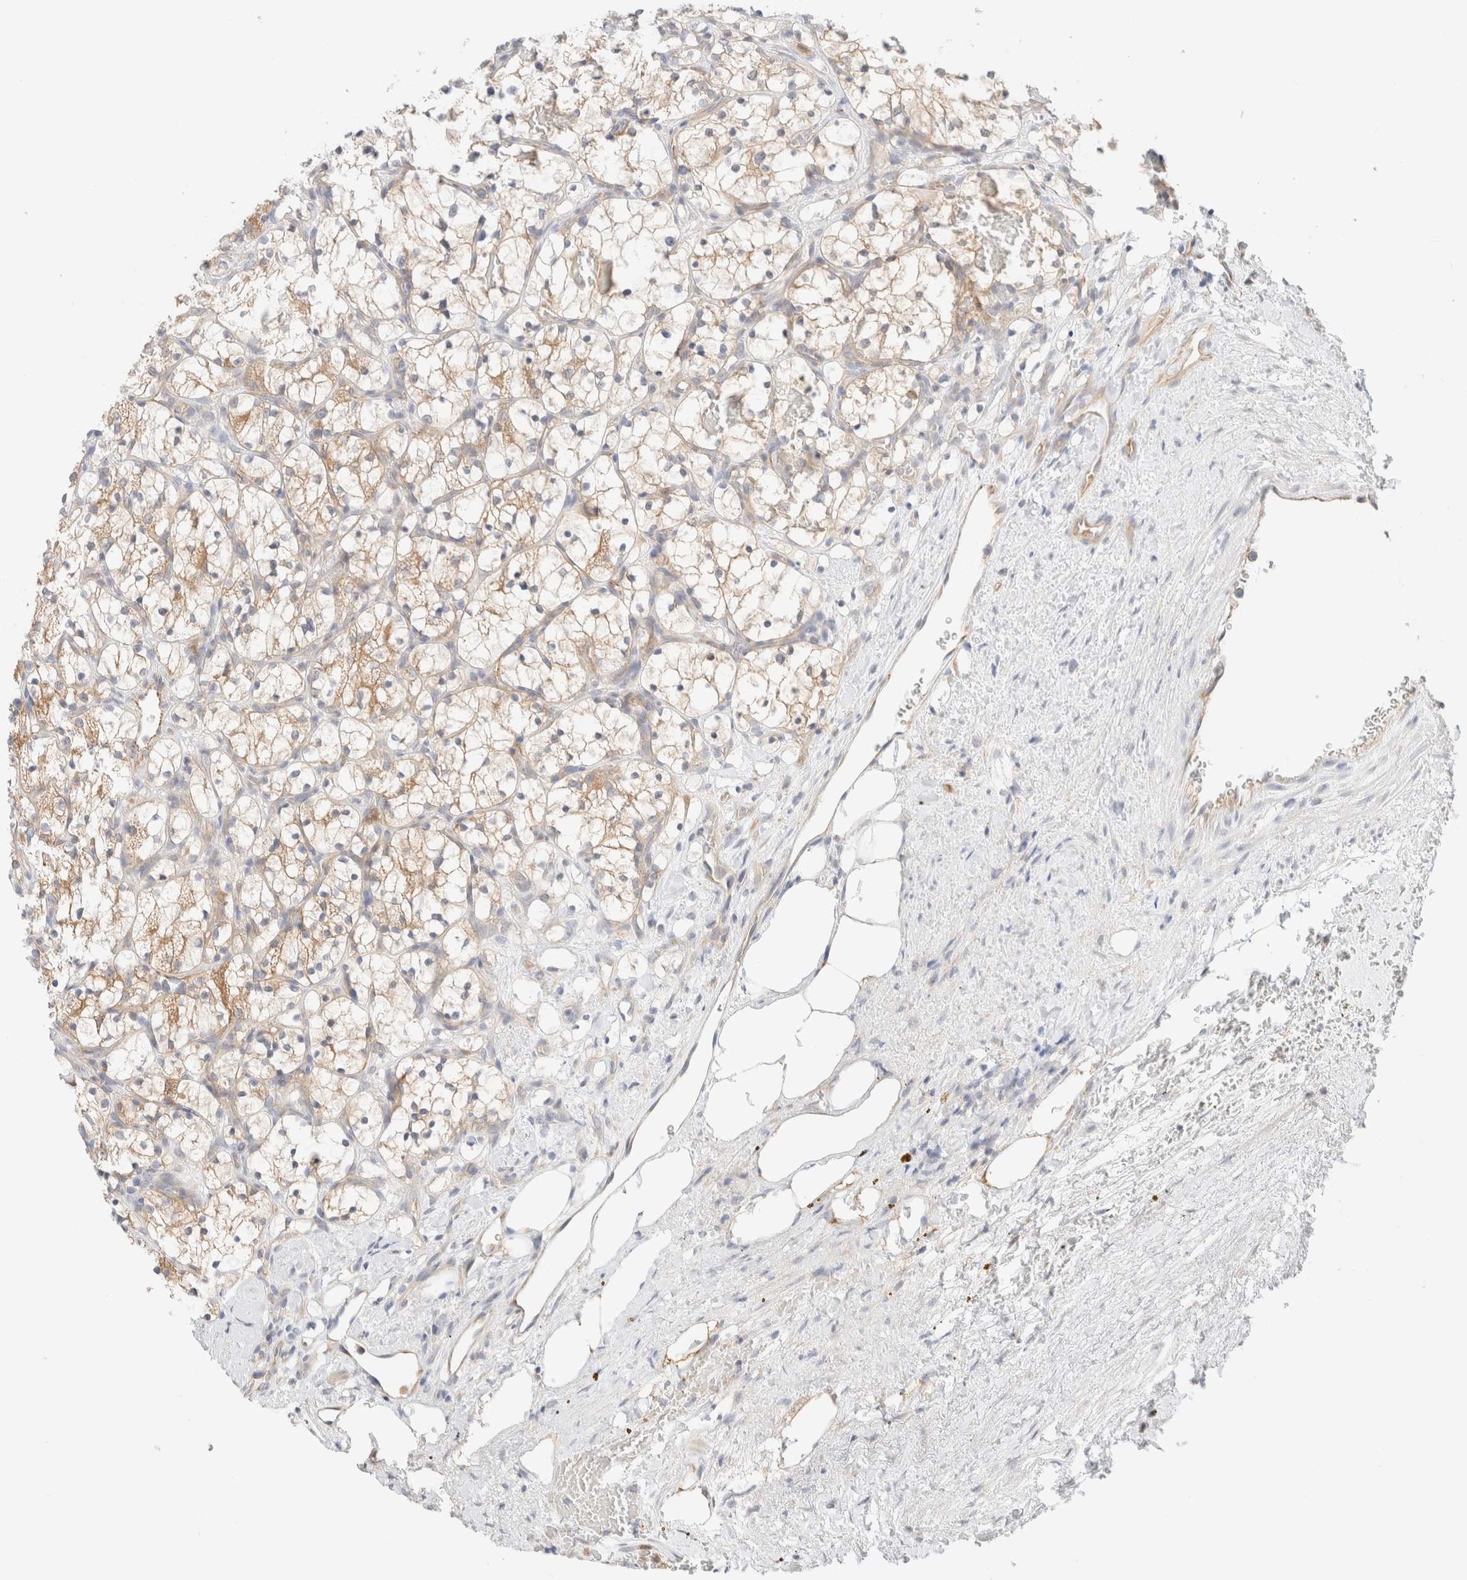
{"staining": {"intensity": "moderate", "quantity": ">75%", "location": "cytoplasmic/membranous"}, "tissue": "renal cancer", "cell_type": "Tumor cells", "image_type": "cancer", "snomed": [{"axis": "morphology", "description": "Adenocarcinoma, NOS"}, {"axis": "topography", "description": "Kidney"}], "caption": "Immunohistochemical staining of human renal adenocarcinoma shows medium levels of moderate cytoplasmic/membranous staining in about >75% of tumor cells.", "gene": "UNC13B", "patient": {"sex": "female", "age": 69}}